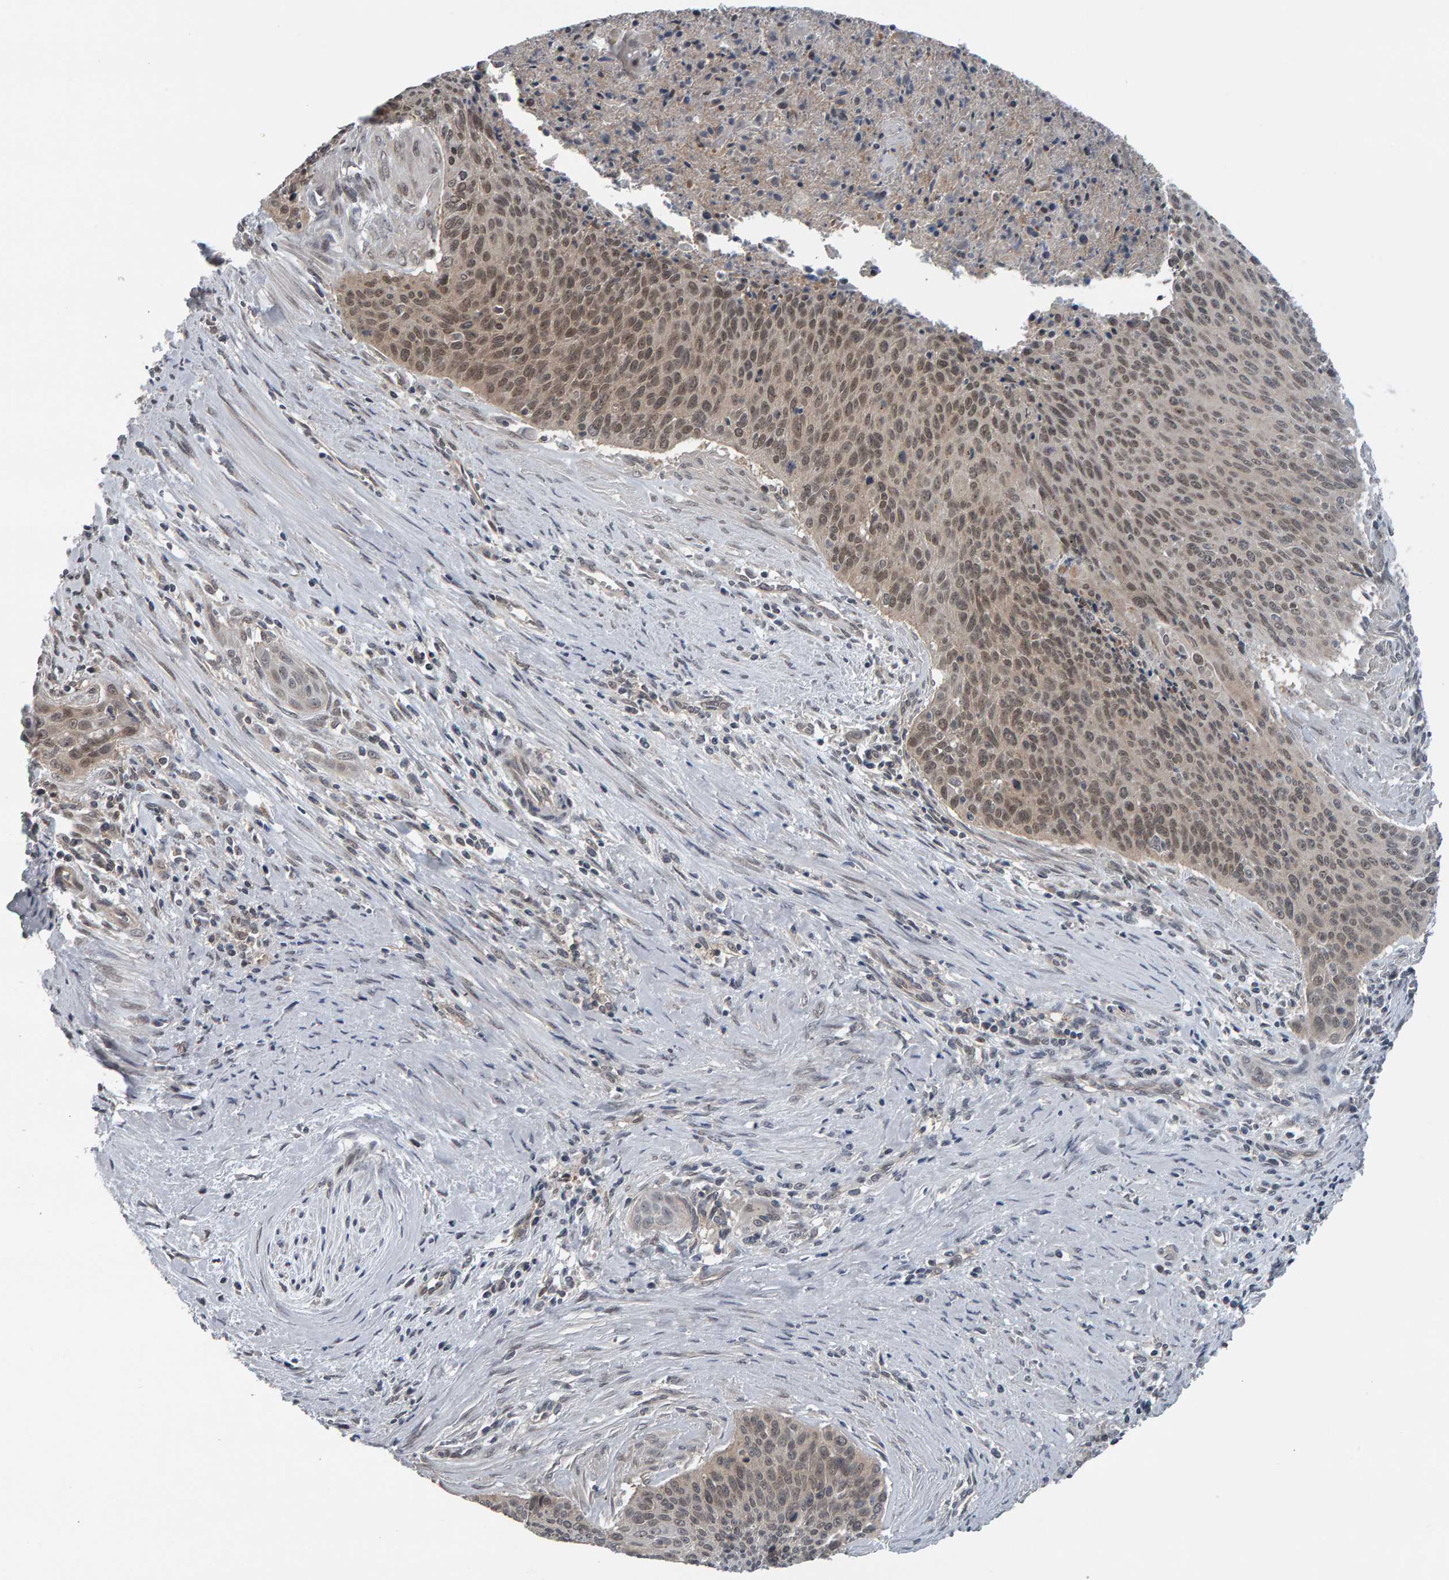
{"staining": {"intensity": "weak", "quantity": ">75%", "location": "cytoplasmic/membranous,nuclear"}, "tissue": "cervical cancer", "cell_type": "Tumor cells", "image_type": "cancer", "snomed": [{"axis": "morphology", "description": "Squamous cell carcinoma, NOS"}, {"axis": "topography", "description": "Cervix"}], "caption": "This micrograph demonstrates immunohistochemistry (IHC) staining of human cervical squamous cell carcinoma, with low weak cytoplasmic/membranous and nuclear expression in about >75% of tumor cells.", "gene": "COASY", "patient": {"sex": "female", "age": 55}}